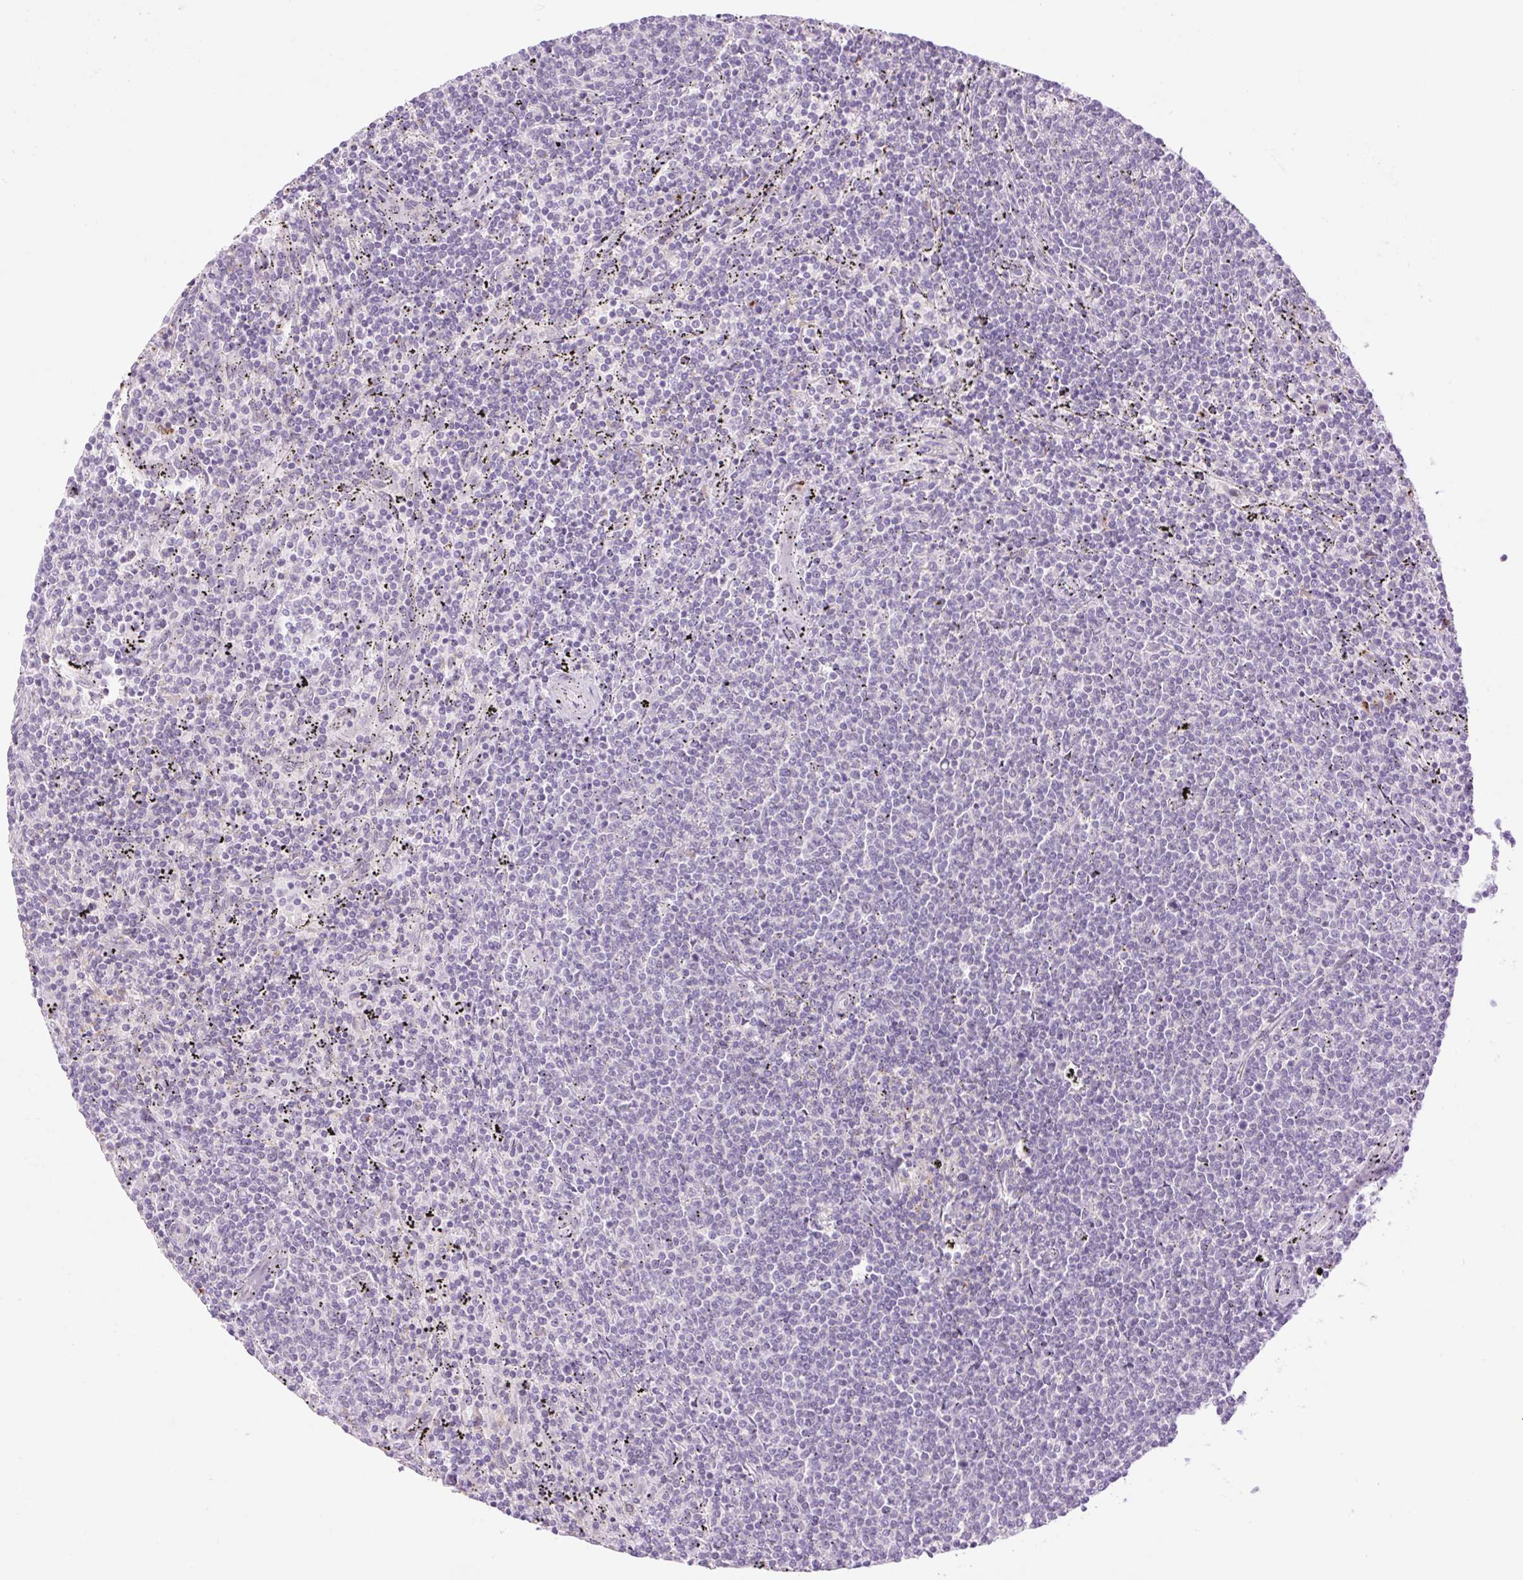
{"staining": {"intensity": "negative", "quantity": "none", "location": "none"}, "tissue": "lymphoma", "cell_type": "Tumor cells", "image_type": "cancer", "snomed": [{"axis": "morphology", "description": "Malignant lymphoma, non-Hodgkin's type, Low grade"}, {"axis": "topography", "description": "Spleen"}], "caption": "Immunohistochemistry (IHC) image of neoplastic tissue: human lymphoma stained with DAB (3,3'-diaminobenzidine) shows no significant protein staining in tumor cells. The staining is performed using DAB brown chromogen with nuclei counter-stained in using hematoxylin.", "gene": "SPRYD4", "patient": {"sex": "female", "age": 50}}